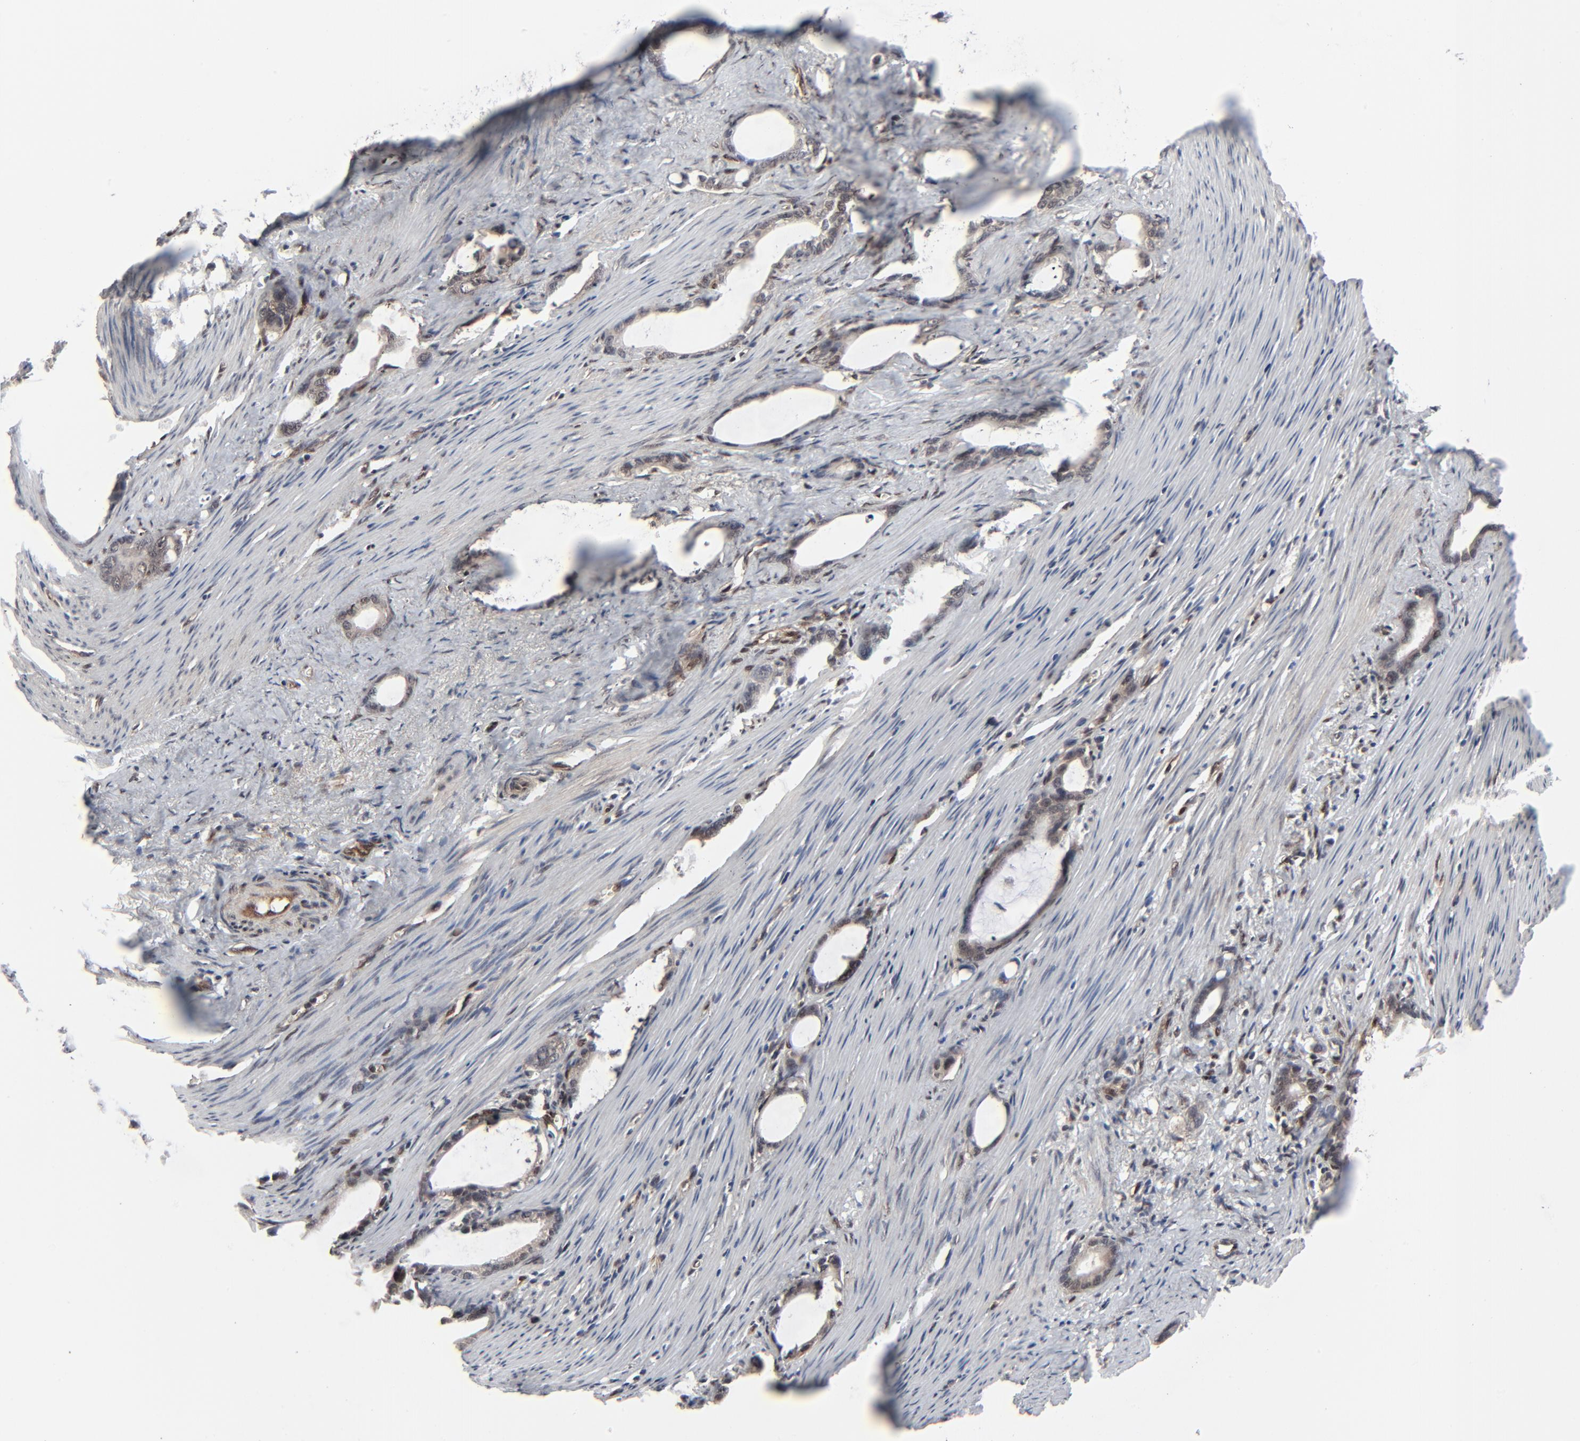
{"staining": {"intensity": "weak", "quantity": "25%-75%", "location": "cytoplasmic/membranous,nuclear"}, "tissue": "stomach cancer", "cell_type": "Tumor cells", "image_type": "cancer", "snomed": [{"axis": "morphology", "description": "Adenocarcinoma, NOS"}, {"axis": "topography", "description": "Stomach"}], "caption": "Protein analysis of stomach cancer (adenocarcinoma) tissue displays weak cytoplasmic/membranous and nuclear expression in approximately 25%-75% of tumor cells.", "gene": "AKT1", "patient": {"sex": "female", "age": 75}}